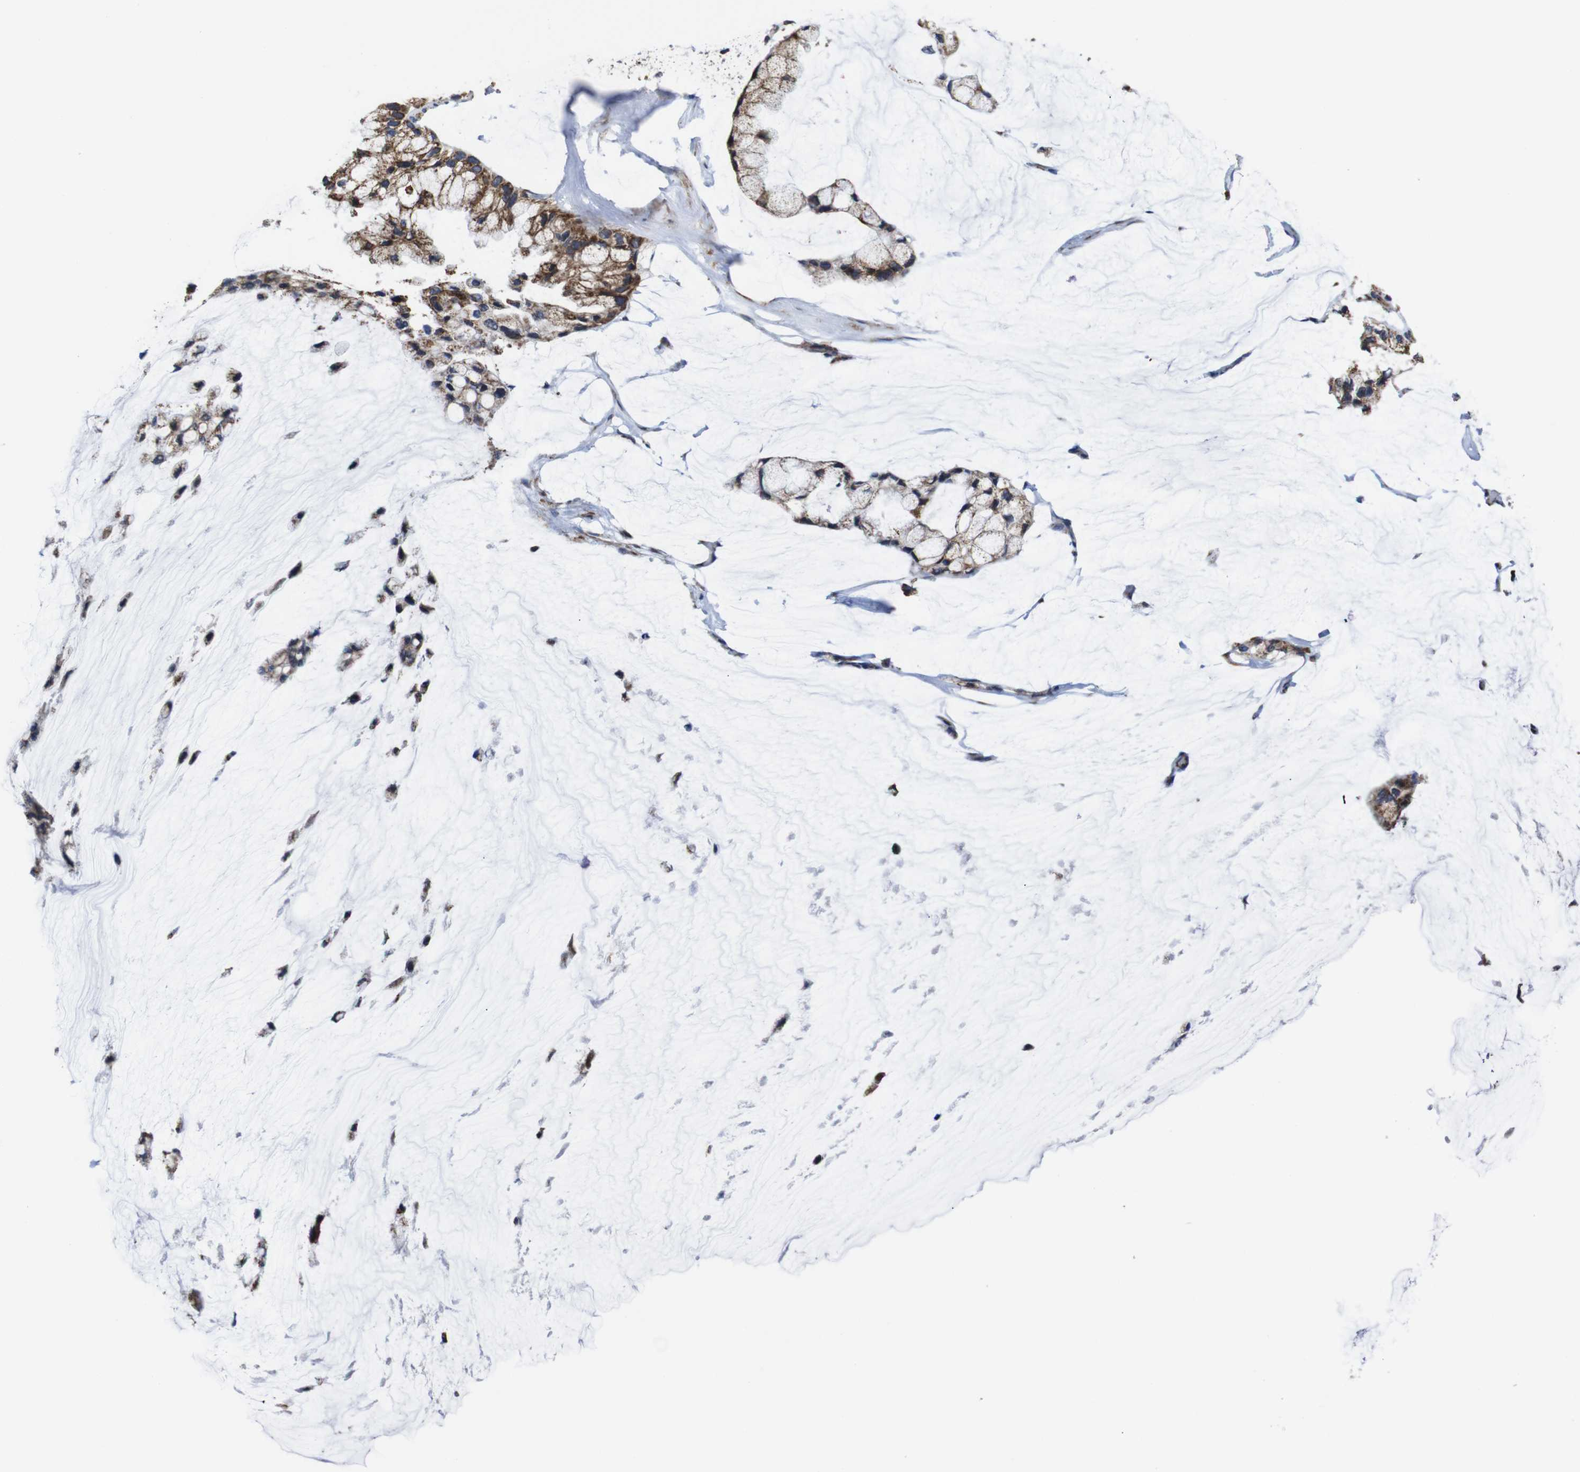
{"staining": {"intensity": "moderate", "quantity": ">75%", "location": "cytoplasmic/membranous"}, "tissue": "ovarian cancer", "cell_type": "Tumor cells", "image_type": "cancer", "snomed": [{"axis": "morphology", "description": "Cystadenocarcinoma, mucinous, NOS"}, {"axis": "topography", "description": "Ovary"}], "caption": "An IHC photomicrograph of tumor tissue is shown. Protein staining in brown shows moderate cytoplasmic/membranous positivity in ovarian mucinous cystadenocarcinoma within tumor cells.", "gene": "C17orf80", "patient": {"sex": "female", "age": 39}}